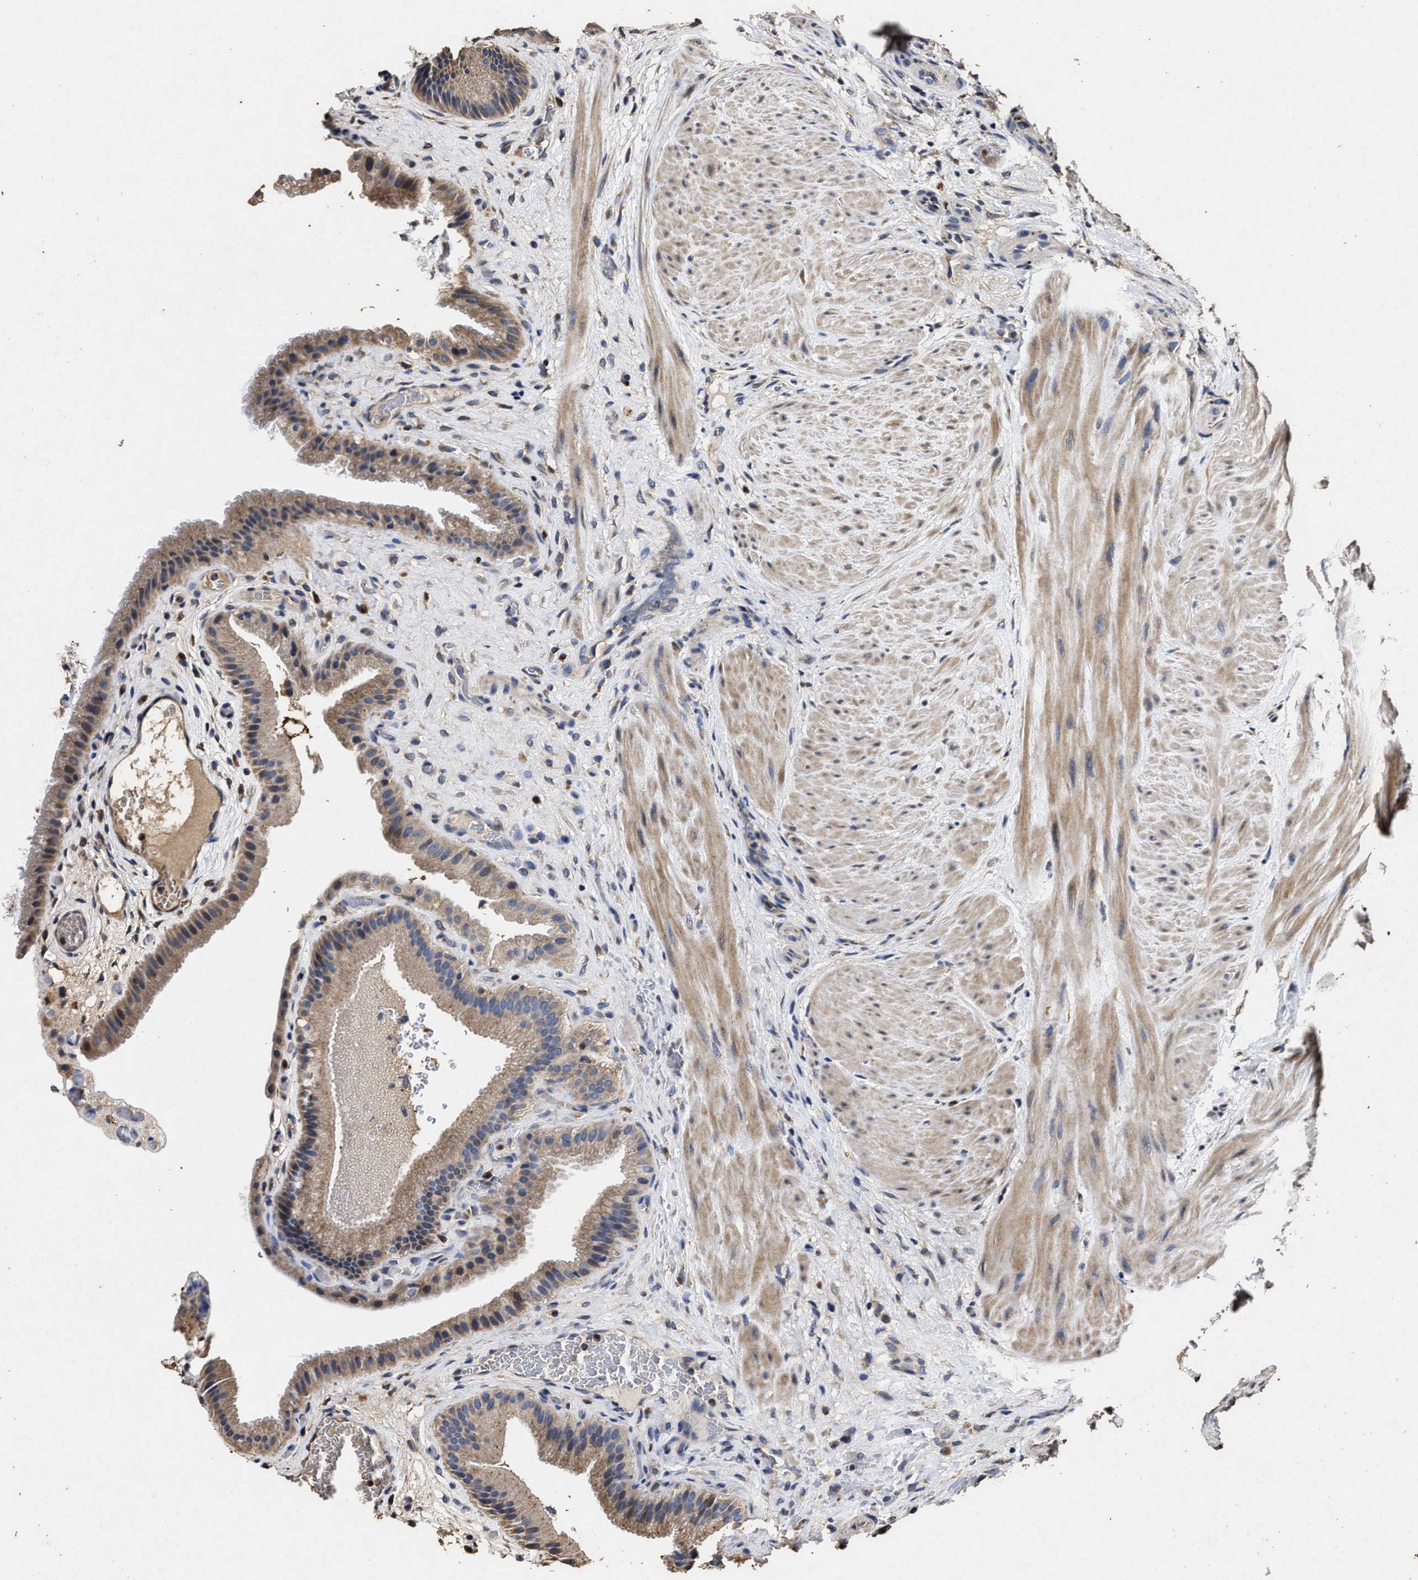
{"staining": {"intensity": "moderate", "quantity": ">75%", "location": "cytoplasmic/membranous"}, "tissue": "gallbladder", "cell_type": "Glandular cells", "image_type": "normal", "snomed": [{"axis": "morphology", "description": "Normal tissue, NOS"}, {"axis": "topography", "description": "Gallbladder"}], "caption": "Benign gallbladder displays moderate cytoplasmic/membranous expression in approximately >75% of glandular cells, visualized by immunohistochemistry.", "gene": "PPM1K", "patient": {"sex": "male", "age": 49}}